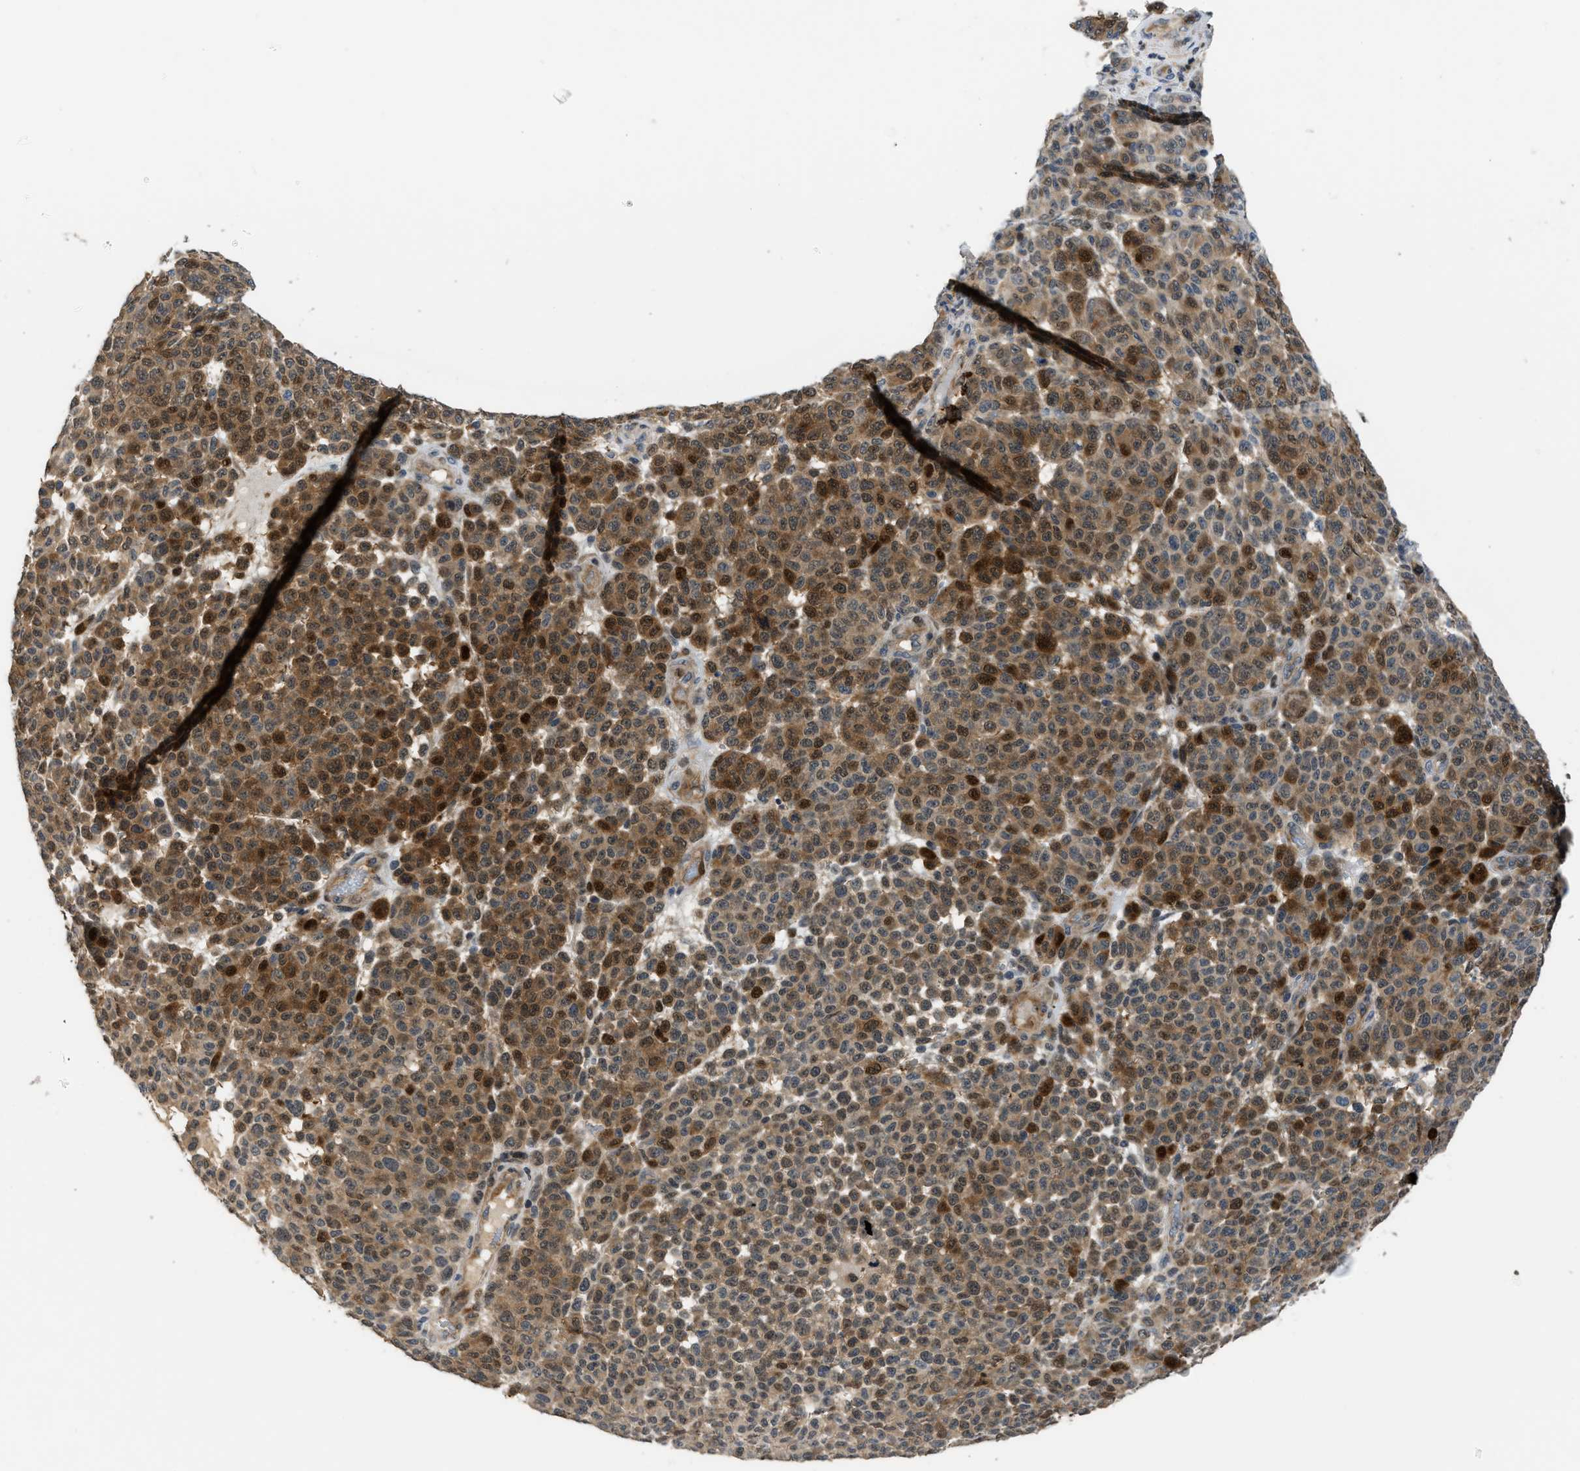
{"staining": {"intensity": "moderate", "quantity": ">75%", "location": "cytoplasmic/membranous,nuclear"}, "tissue": "melanoma", "cell_type": "Tumor cells", "image_type": "cancer", "snomed": [{"axis": "morphology", "description": "Malignant melanoma, NOS"}, {"axis": "topography", "description": "Skin"}], "caption": "Immunohistochemistry (IHC) (DAB (3,3'-diaminobenzidine)) staining of melanoma shows moderate cytoplasmic/membranous and nuclear protein staining in about >75% of tumor cells. The staining was performed using DAB, with brown indicating positive protein expression. Nuclei are stained blue with hematoxylin.", "gene": "TRAK2", "patient": {"sex": "male", "age": 59}}